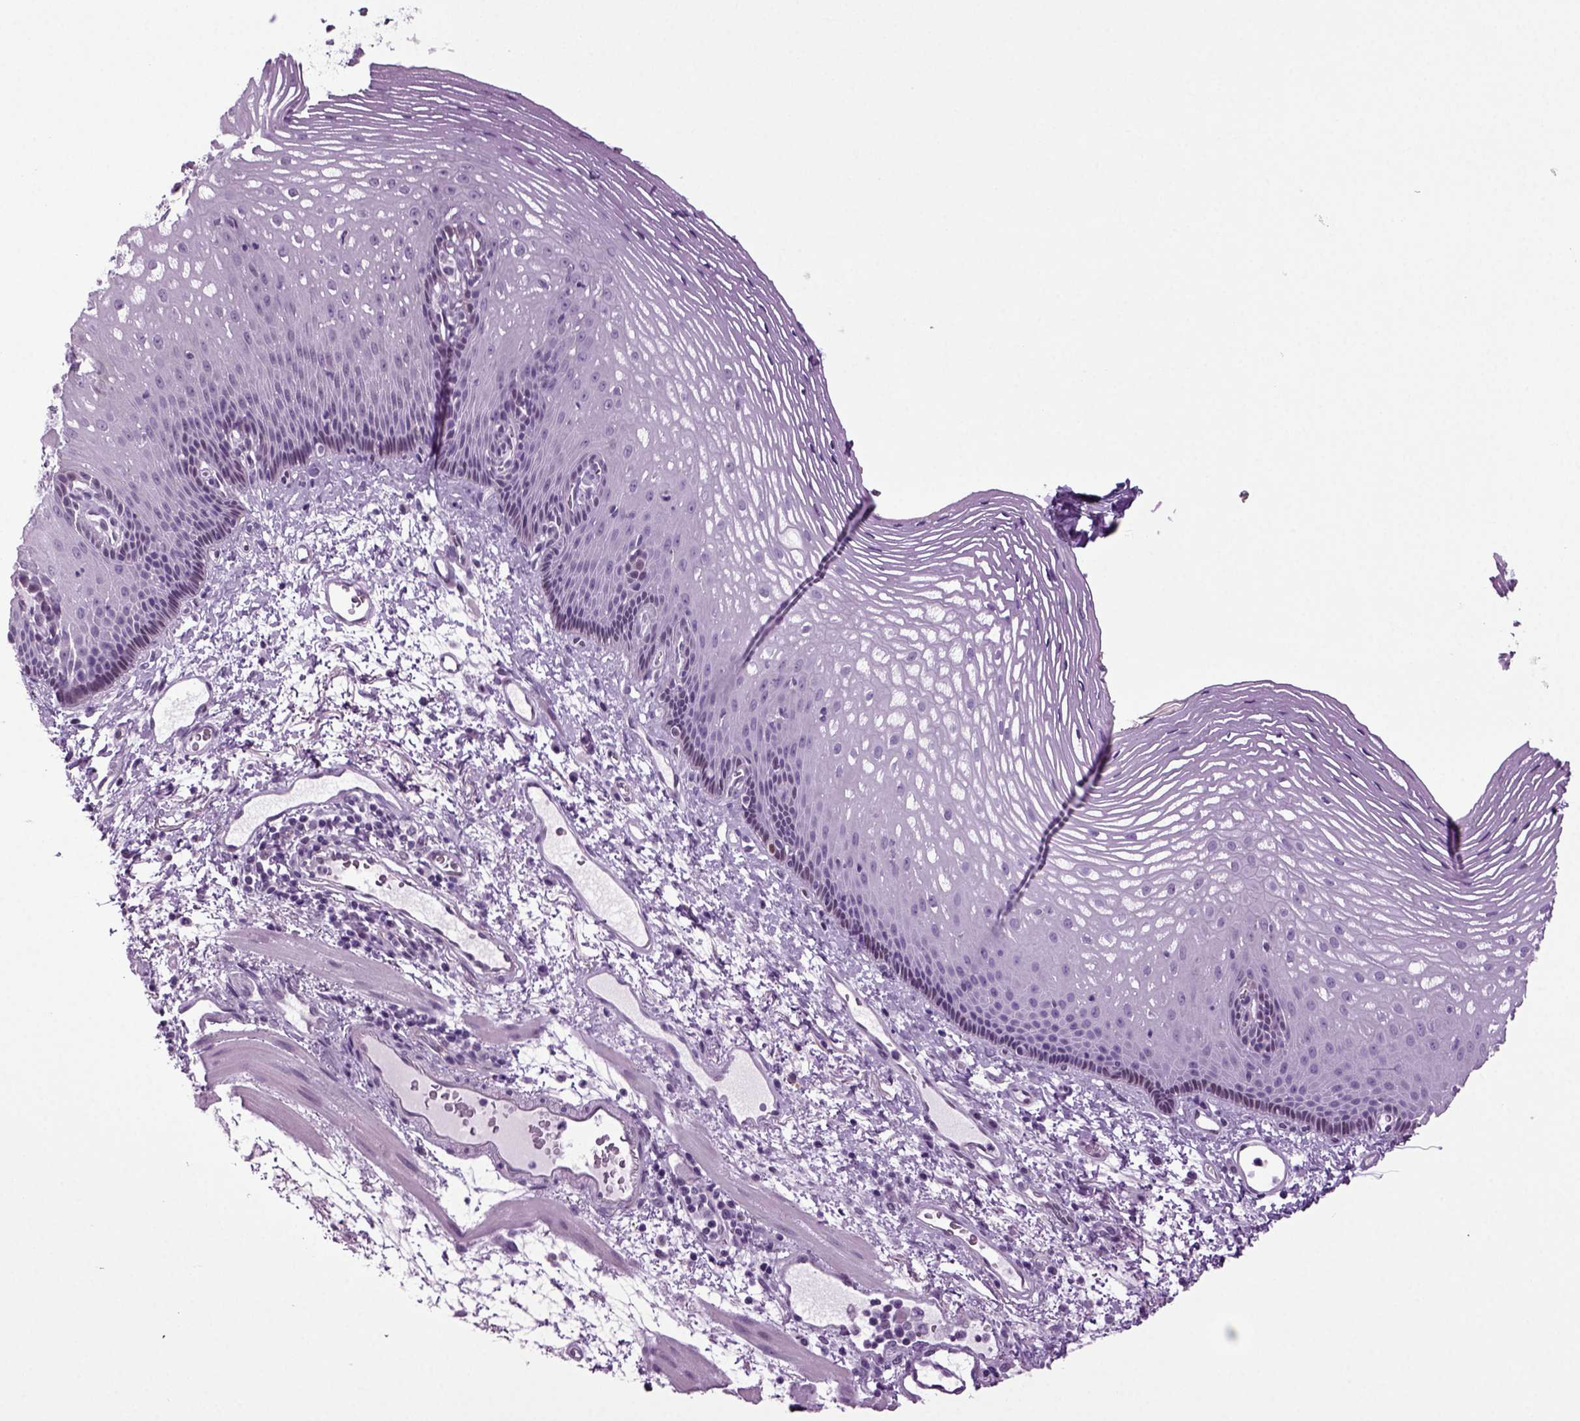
{"staining": {"intensity": "negative", "quantity": "none", "location": "none"}, "tissue": "esophagus", "cell_type": "Squamous epithelial cells", "image_type": "normal", "snomed": [{"axis": "morphology", "description": "Normal tissue, NOS"}, {"axis": "topography", "description": "Esophagus"}], "caption": "Immunohistochemistry (IHC) histopathology image of unremarkable human esophagus stained for a protein (brown), which exhibits no expression in squamous epithelial cells.", "gene": "RFX3", "patient": {"sex": "male", "age": 76}}